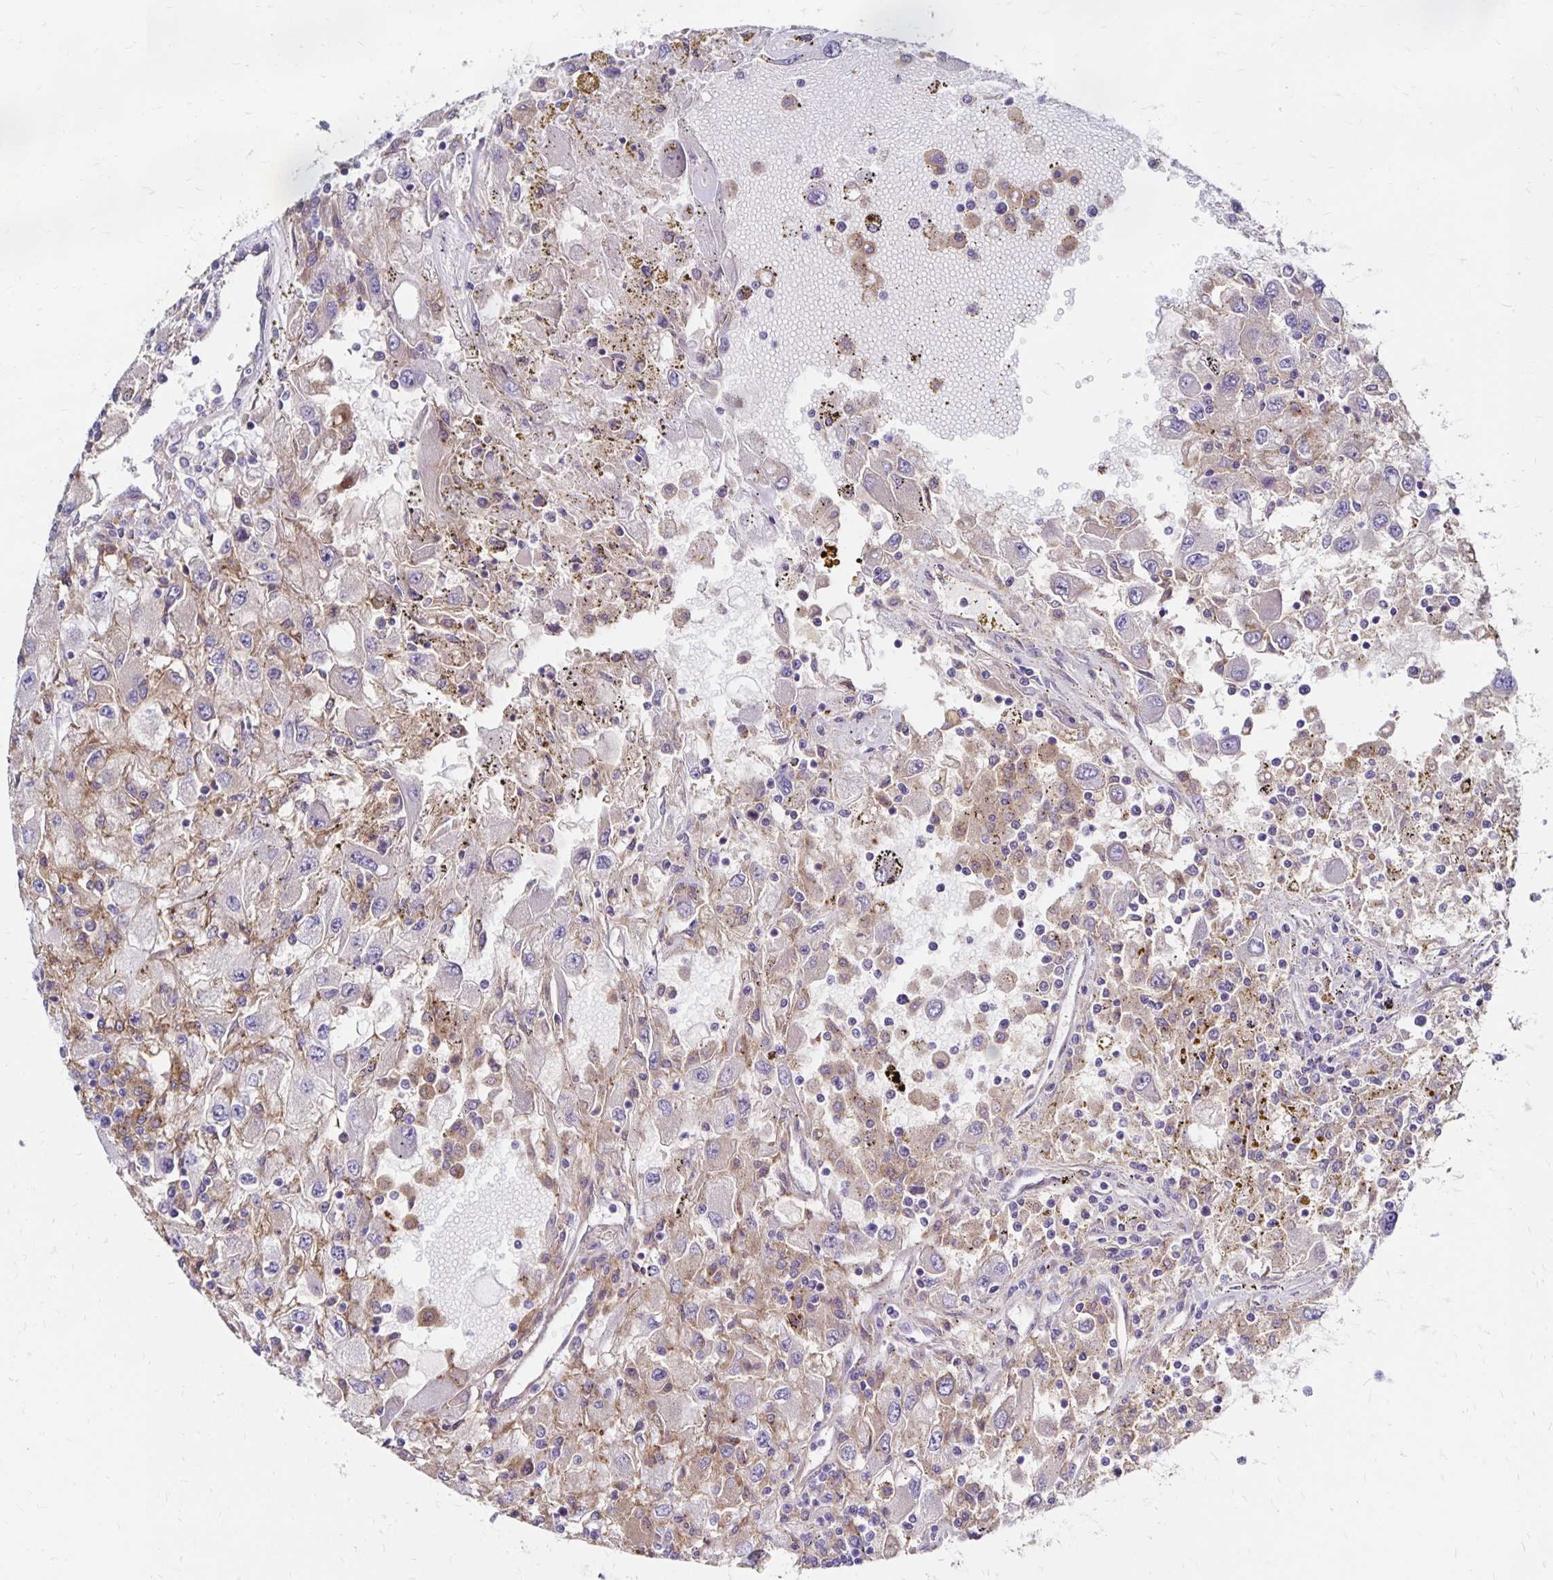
{"staining": {"intensity": "weak", "quantity": "<25%", "location": "cytoplasmic/membranous"}, "tissue": "renal cancer", "cell_type": "Tumor cells", "image_type": "cancer", "snomed": [{"axis": "morphology", "description": "Adenocarcinoma, NOS"}, {"axis": "topography", "description": "Kidney"}], "caption": "Tumor cells are negative for protein expression in human renal cancer. Nuclei are stained in blue.", "gene": "TNS3", "patient": {"sex": "female", "age": 67}}